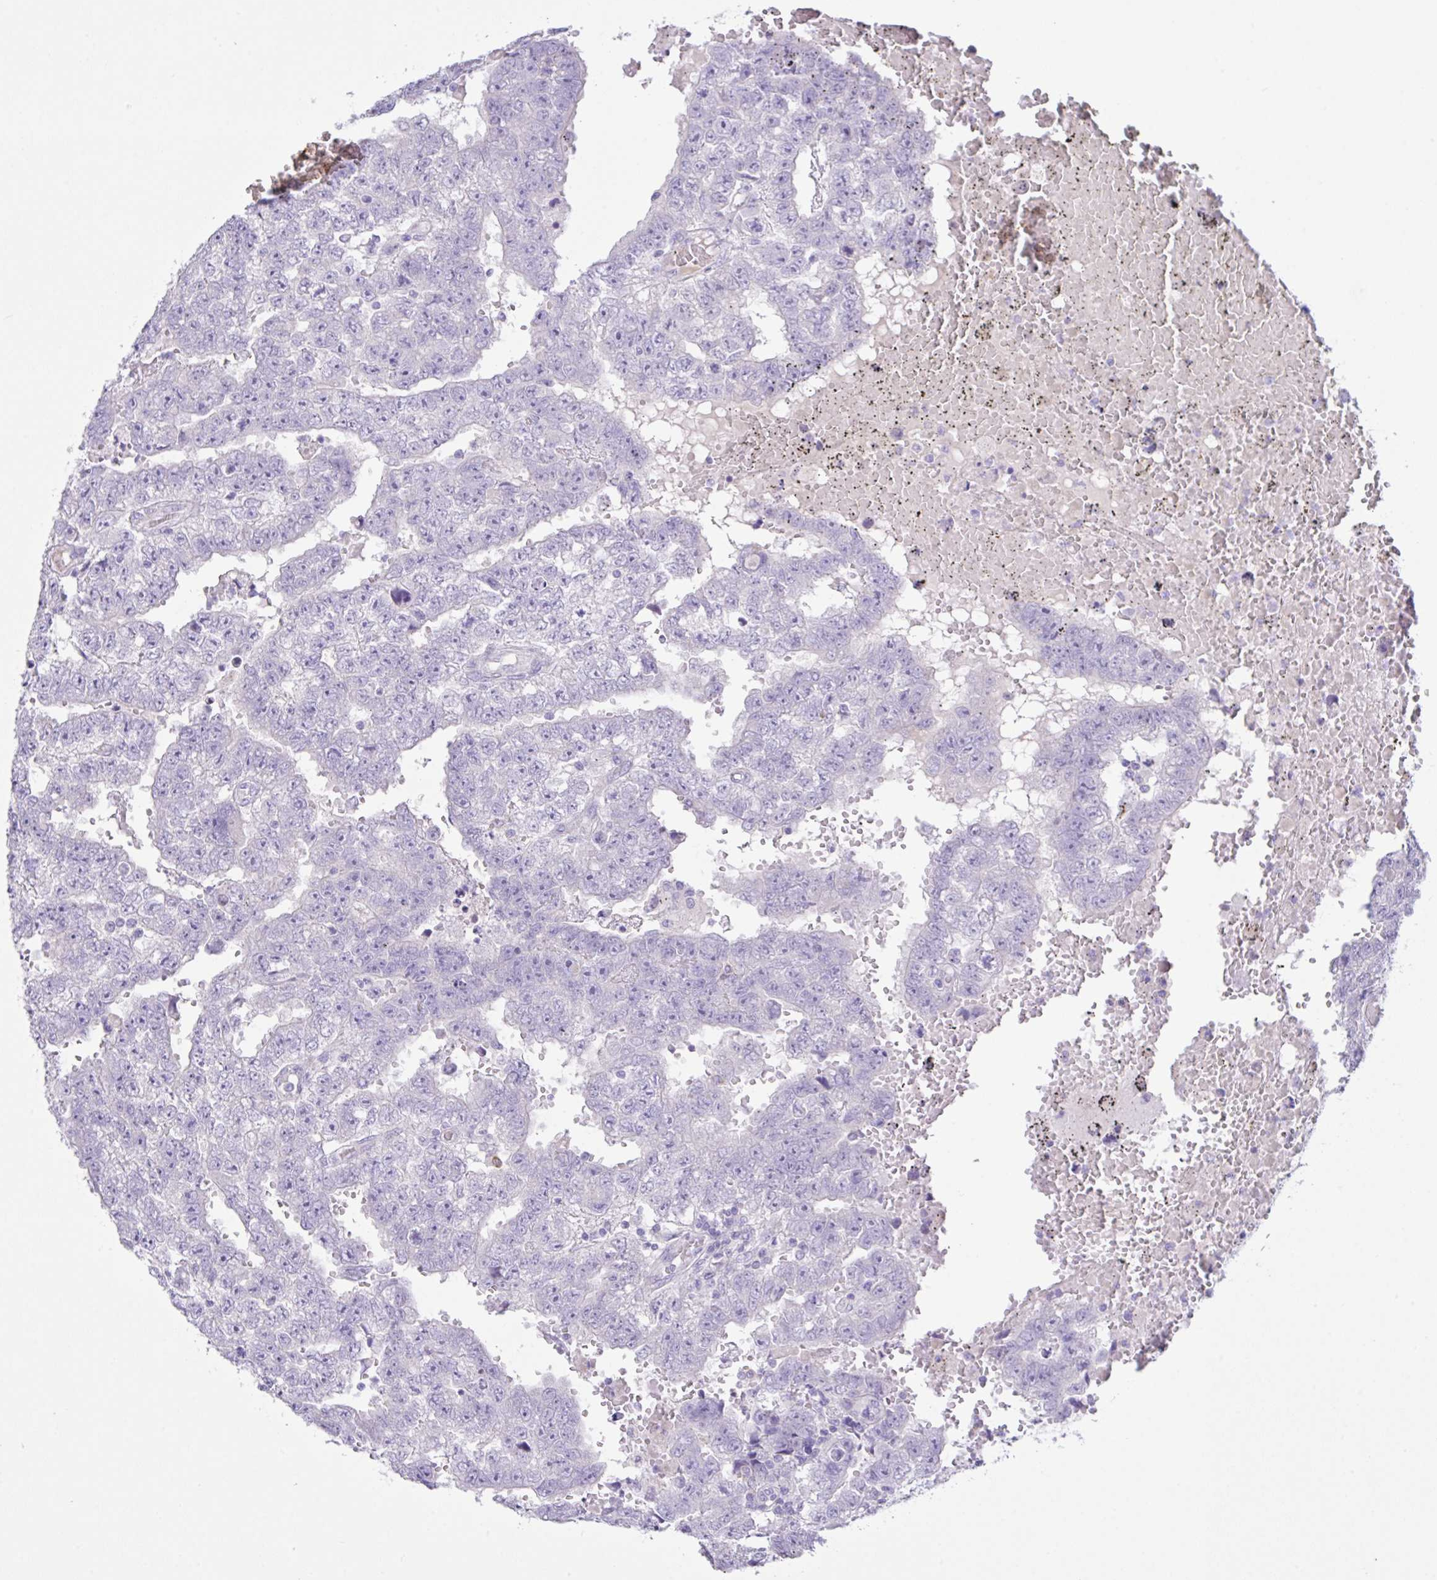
{"staining": {"intensity": "negative", "quantity": "none", "location": "none"}, "tissue": "testis cancer", "cell_type": "Tumor cells", "image_type": "cancer", "snomed": [{"axis": "morphology", "description": "Carcinoma, Embryonal, NOS"}, {"axis": "topography", "description": "Testis"}], "caption": "A photomicrograph of human testis embryonal carcinoma is negative for staining in tumor cells. (Brightfield microscopy of DAB immunohistochemistry (IHC) at high magnification).", "gene": "CST11", "patient": {"sex": "male", "age": 25}}